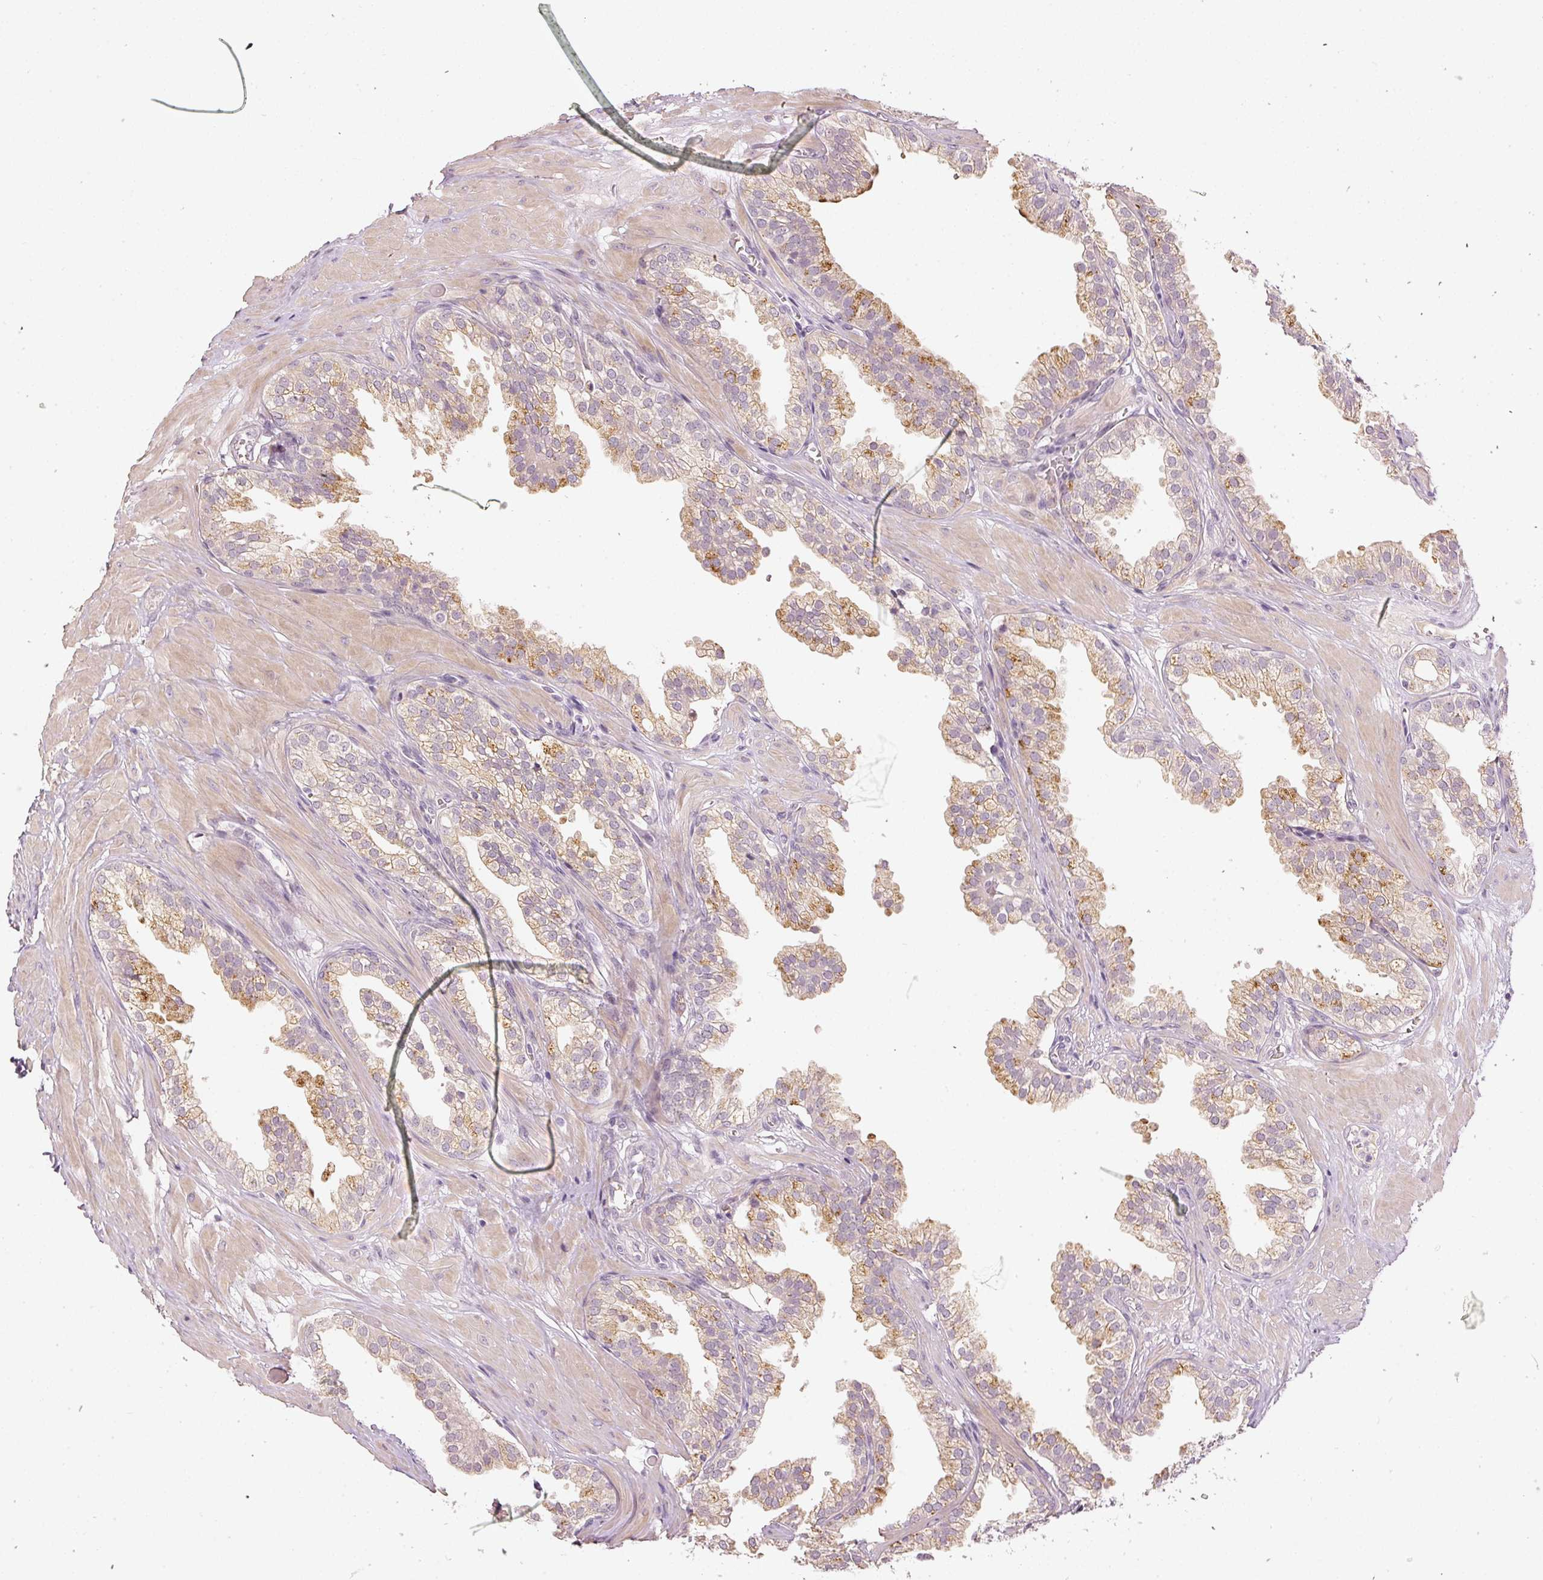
{"staining": {"intensity": "moderate", "quantity": "25%-75%", "location": "cytoplasmic/membranous"}, "tissue": "prostate", "cell_type": "Glandular cells", "image_type": "normal", "snomed": [{"axis": "morphology", "description": "Normal tissue, NOS"}, {"axis": "topography", "description": "Prostate"}, {"axis": "topography", "description": "Peripheral nerve tissue"}], "caption": "Human prostate stained for a protein (brown) shows moderate cytoplasmic/membranous positive positivity in about 25%-75% of glandular cells.", "gene": "GZMA", "patient": {"sex": "male", "age": 55}}